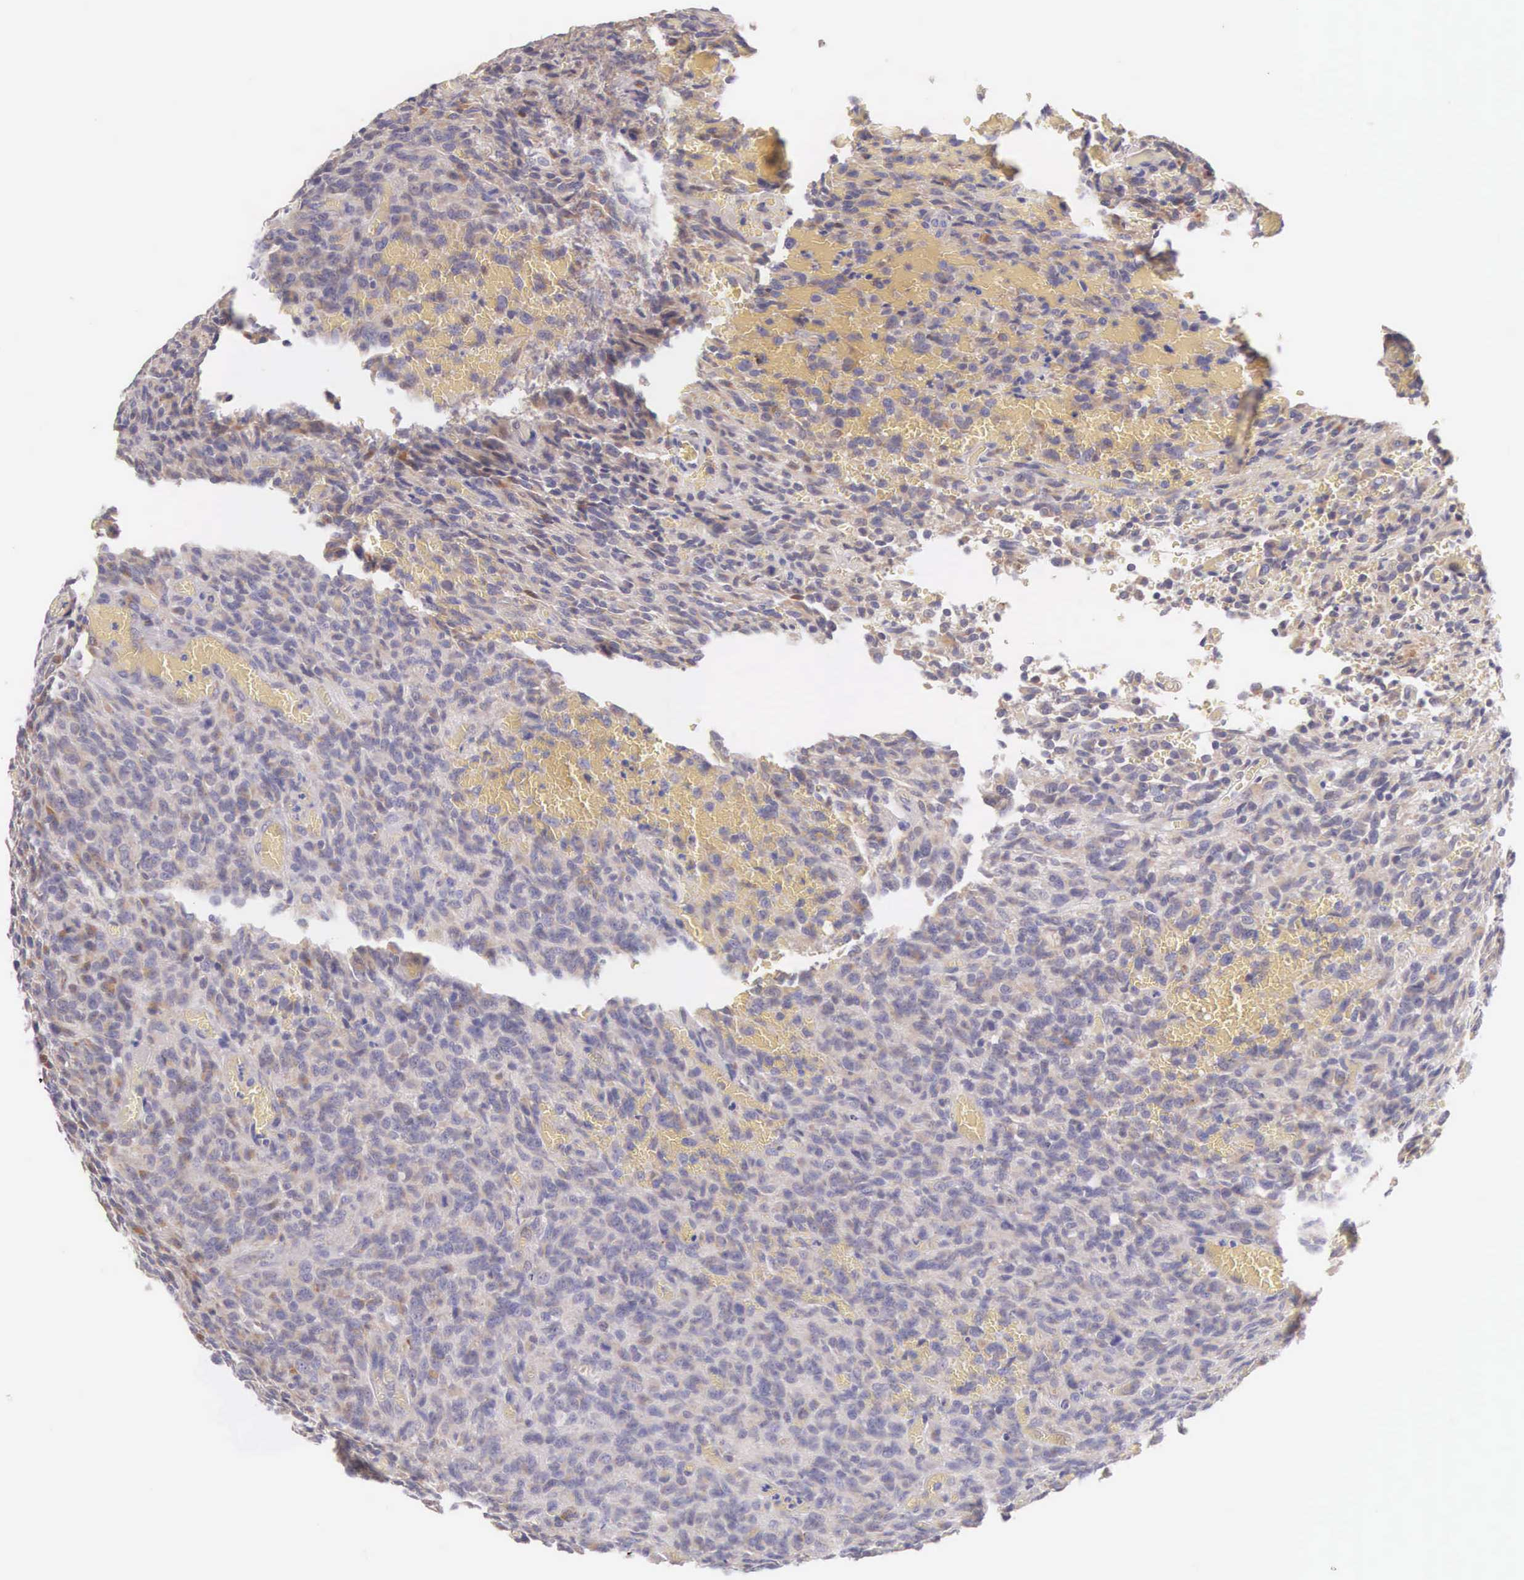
{"staining": {"intensity": "weak", "quantity": "25%-75%", "location": "cytoplasmic/membranous"}, "tissue": "glioma", "cell_type": "Tumor cells", "image_type": "cancer", "snomed": [{"axis": "morphology", "description": "Glioma, malignant, High grade"}, {"axis": "topography", "description": "Brain"}], "caption": "Protein positivity by immunohistochemistry (IHC) shows weak cytoplasmic/membranous positivity in approximately 25%-75% of tumor cells in glioma.", "gene": "NSDHL", "patient": {"sex": "male", "age": 56}}